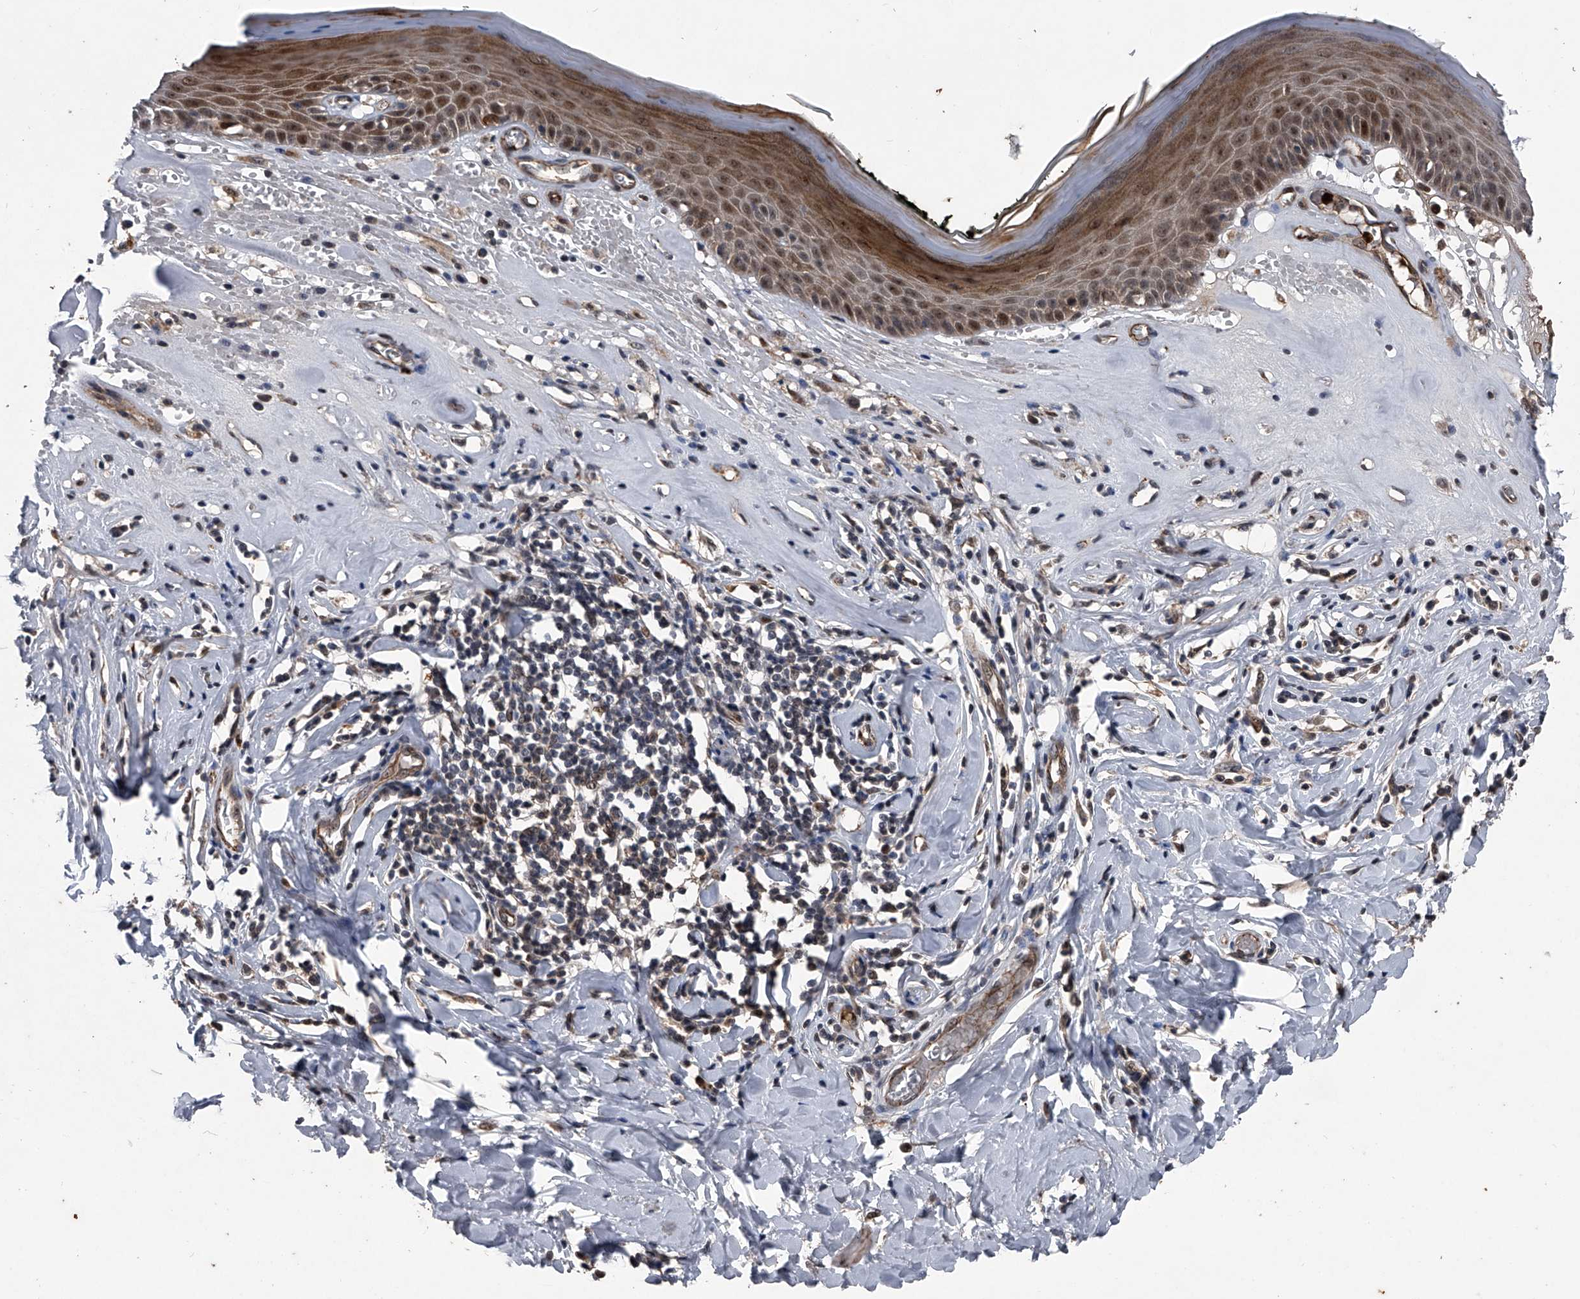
{"staining": {"intensity": "moderate", "quantity": ">75%", "location": "cytoplasmic/membranous,nuclear"}, "tissue": "skin", "cell_type": "Epidermal cells", "image_type": "normal", "snomed": [{"axis": "morphology", "description": "Normal tissue, NOS"}, {"axis": "morphology", "description": "Inflammation, NOS"}, {"axis": "topography", "description": "Vulva"}], "caption": "DAB (3,3'-diaminobenzidine) immunohistochemical staining of normal skin demonstrates moderate cytoplasmic/membranous,nuclear protein staining in approximately >75% of epidermal cells.", "gene": "MAPKAP1", "patient": {"sex": "female", "age": 84}}